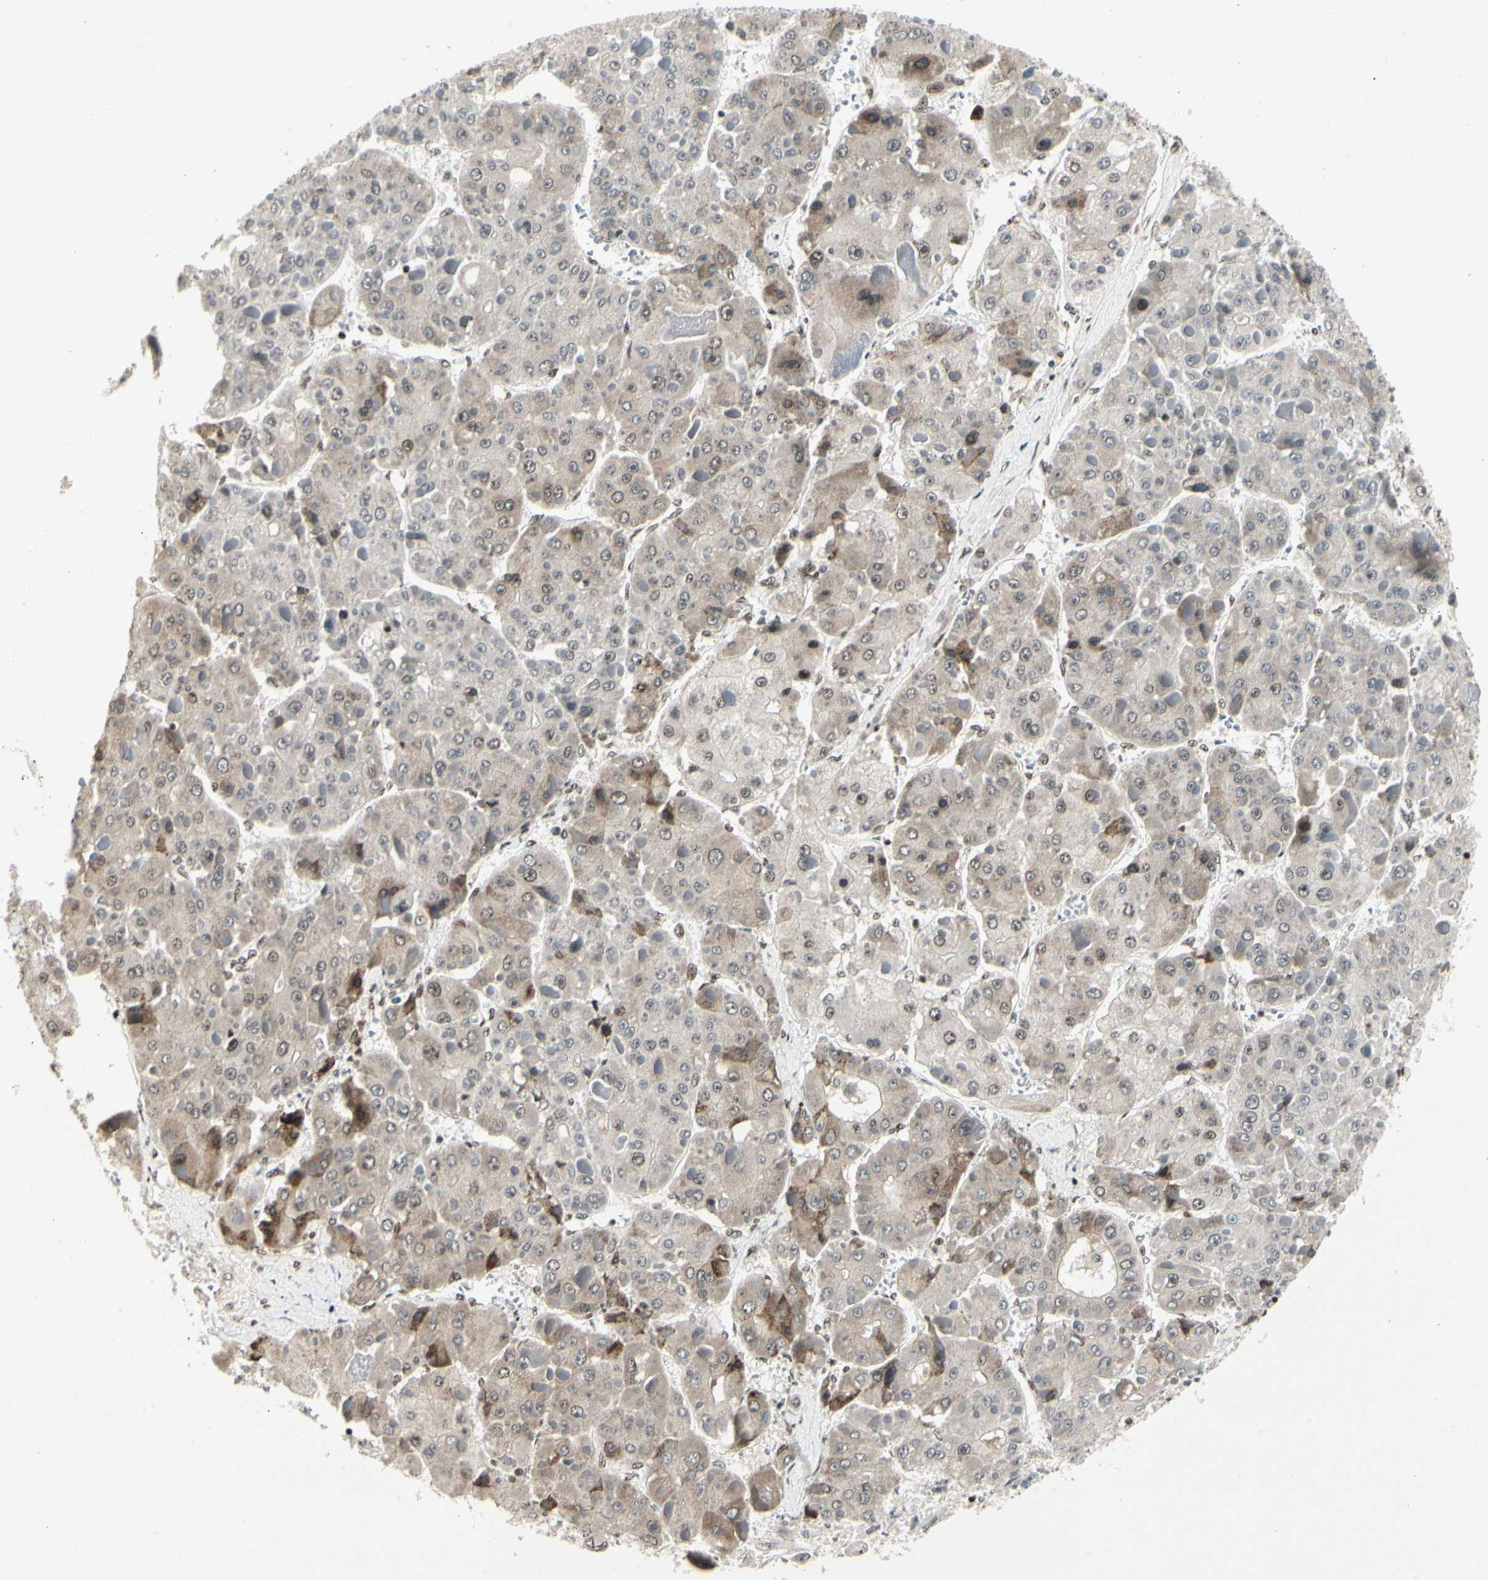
{"staining": {"intensity": "moderate", "quantity": "<25%", "location": "cytoplasmic/membranous"}, "tissue": "liver cancer", "cell_type": "Tumor cells", "image_type": "cancer", "snomed": [{"axis": "morphology", "description": "Carcinoma, Hepatocellular, NOS"}, {"axis": "topography", "description": "Liver"}], "caption": "A low amount of moderate cytoplasmic/membranous staining is present in about <25% of tumor cells in liver hepatocellular carcinoma tissue. Using DAB (3,3'-diaminobenzidine) (brown) and hematoxylin (blue) stains, captured at high magnification using brightfield microscopy.", "gene": "FOXJ2", "patient": {"sex": "female", "age": 73}}